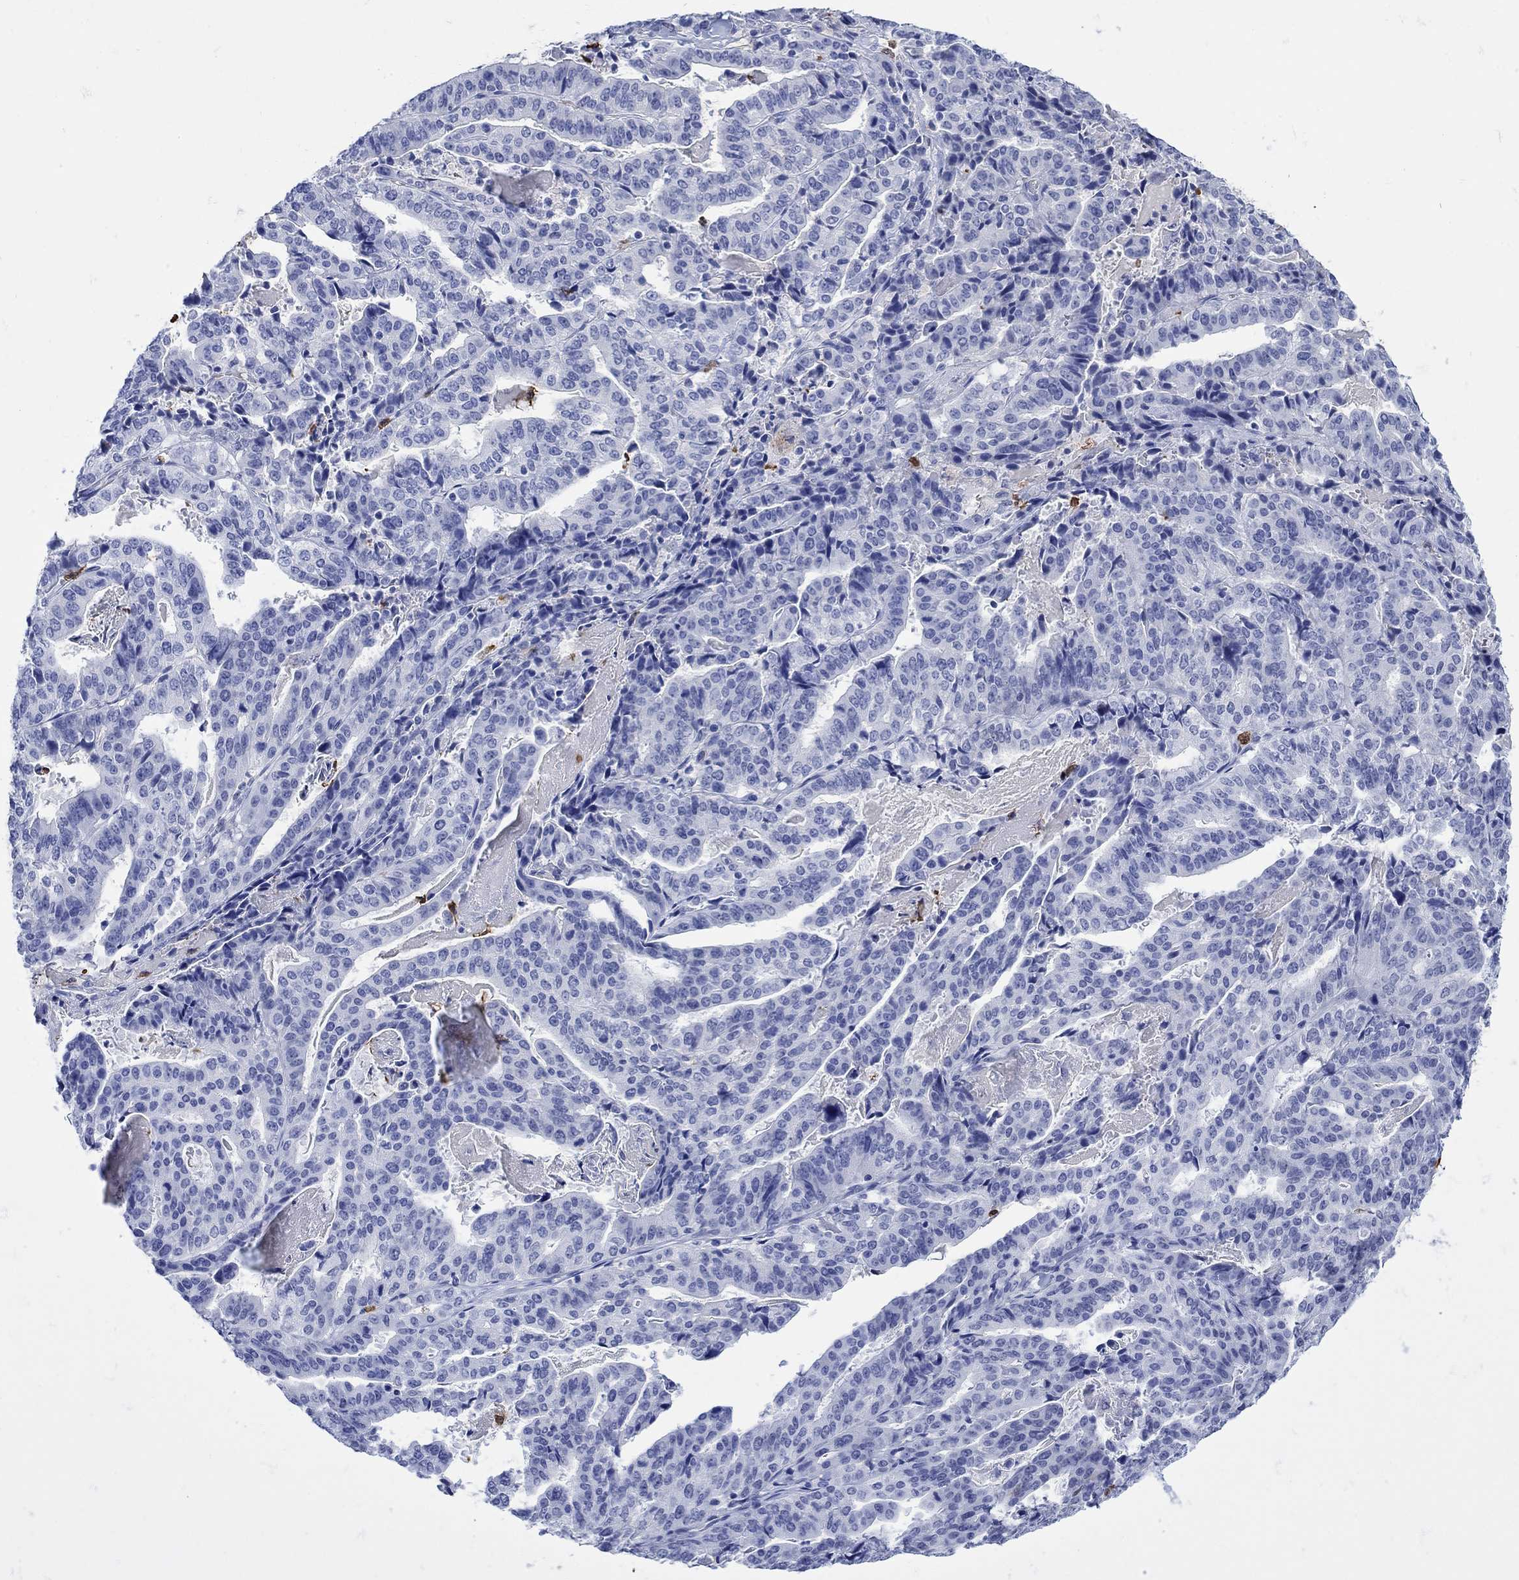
{"staining": {"intensity": "negative", "quantity": "none", "location": "none"}, "tissue": "stomach cancer", "cell_type": "Tumor cells", "image_type": "cancer", "snomed": [{"axis": "morphology", "description": "Adenocarcinoma, NOS"}, {"axis": "topography", "description": "Stomach"}], "caption": "A photomicrograph of stomach adenocarcinoma stained for a protein displays no brown staining in tumor cells. (DAB immunohistochemistry with hematoxylin counter stain).", "gene": "LINGO3", "patient": {"sex": "male", "age": 48}}